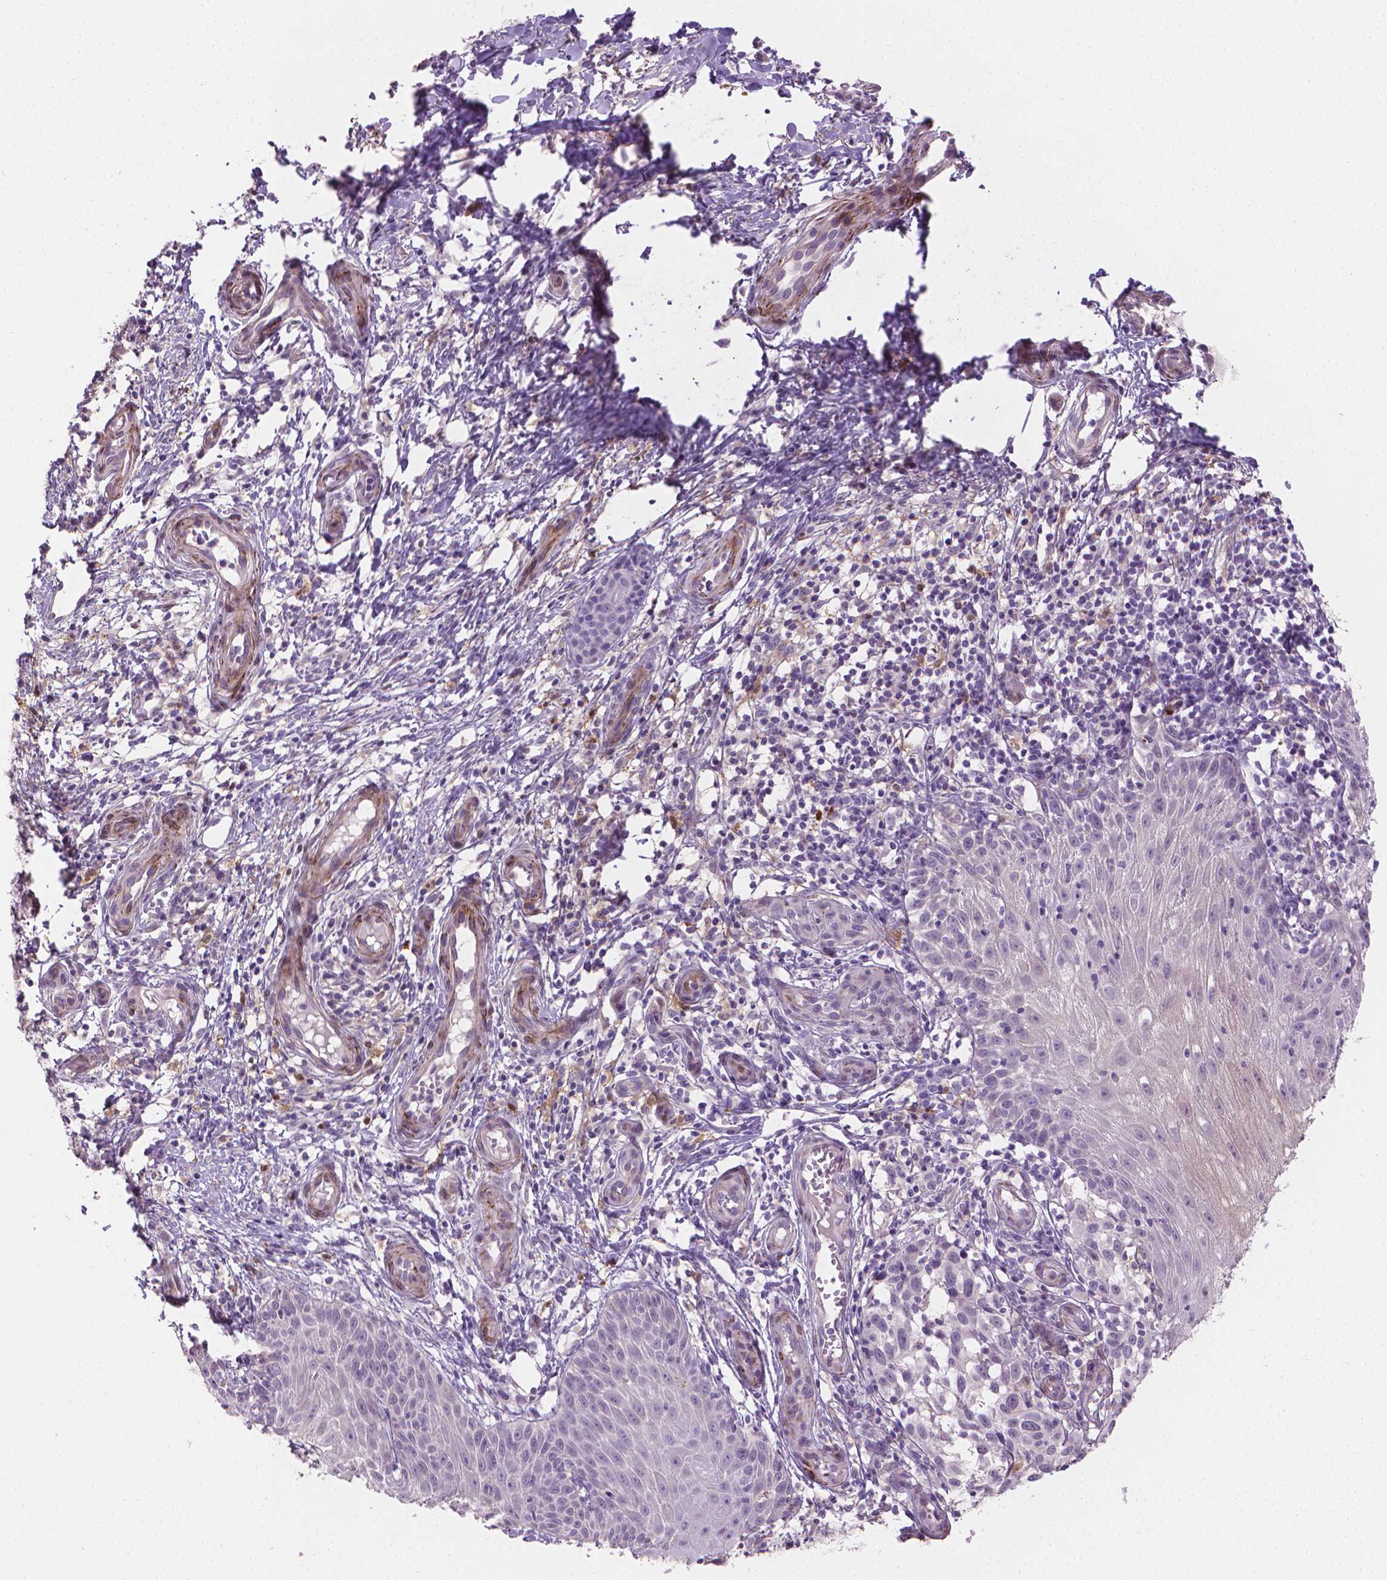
{"staining": {"intensity": "negative", "quantity": "none", "location": "none"}, "tissue": "melanoma", "cell_type": "Tumor cells", "image_type": "cancer", "snomed": [{"axis": "morphology", "description": "Malignant melanoma, NOS"}, {"axis": "topography", "description": "Skin"}], "caption": "Immunohistochemistry micrograph of neoplastic tissue: human melanoma stained with DAB shows no significant protein expression in tumor cells.", "gene": "GSDMA", "patient": {"sex": "female", "age": 53}}